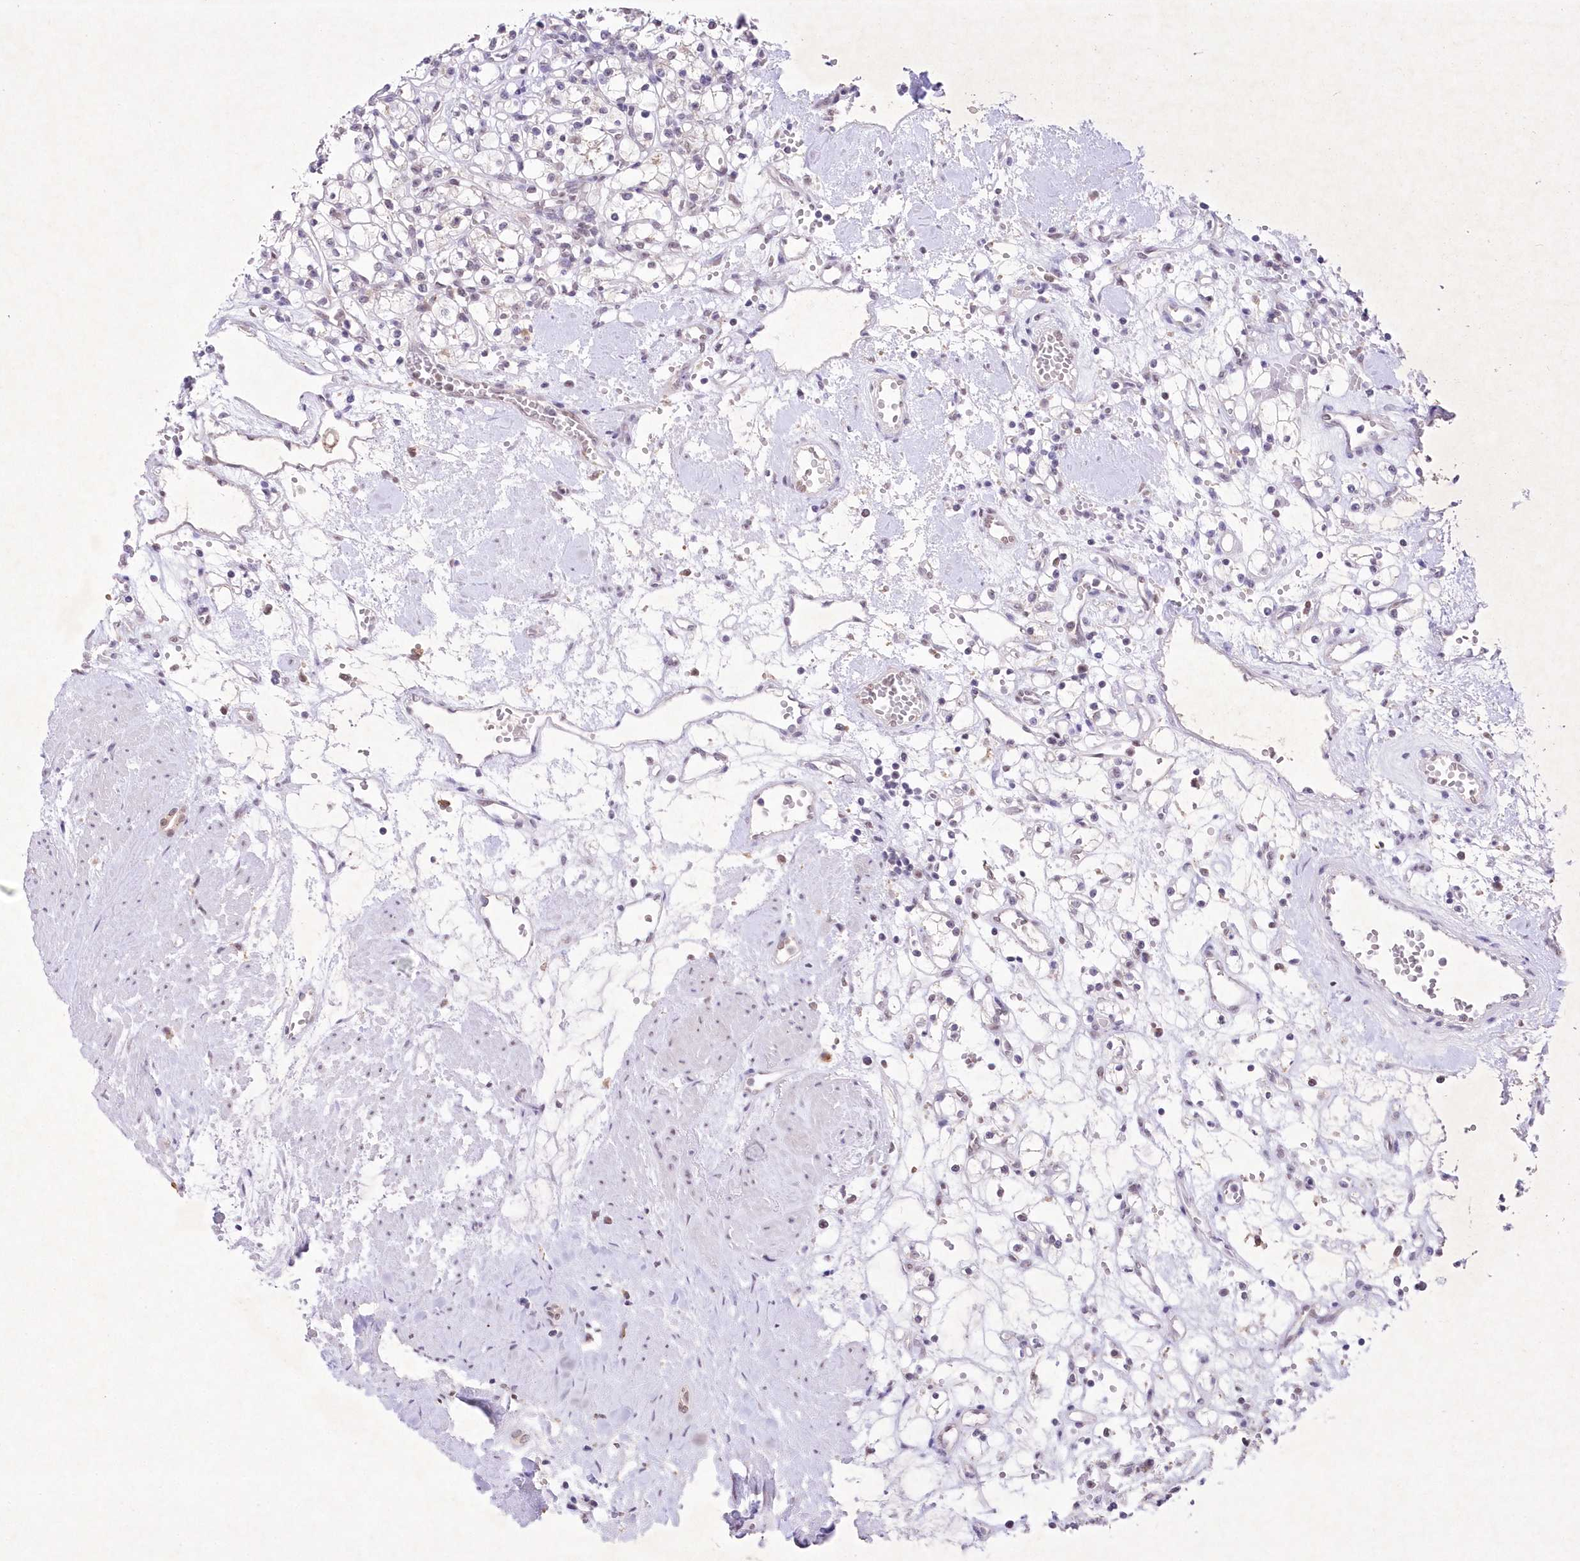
{"staining": {"intensity": "weak", "quantity": "<25%", "location": "cytoplasmic/membranous"}, "tissue": "renal cancer", "cell_type": "Tumor cells", "image_type": "cancer", "snomed": [{"axis": "morphology", "description": "Adenocarcinoma, NOS"}, {"axis": "topography", "description": "Kidney"}], "caption": "Immunohistochemical staining of renal cancer (adenocarcinoma) displays no significant expression in tumor cells.", "gene": "RBM27", "patient": {"sex": "female", "age": 59}}